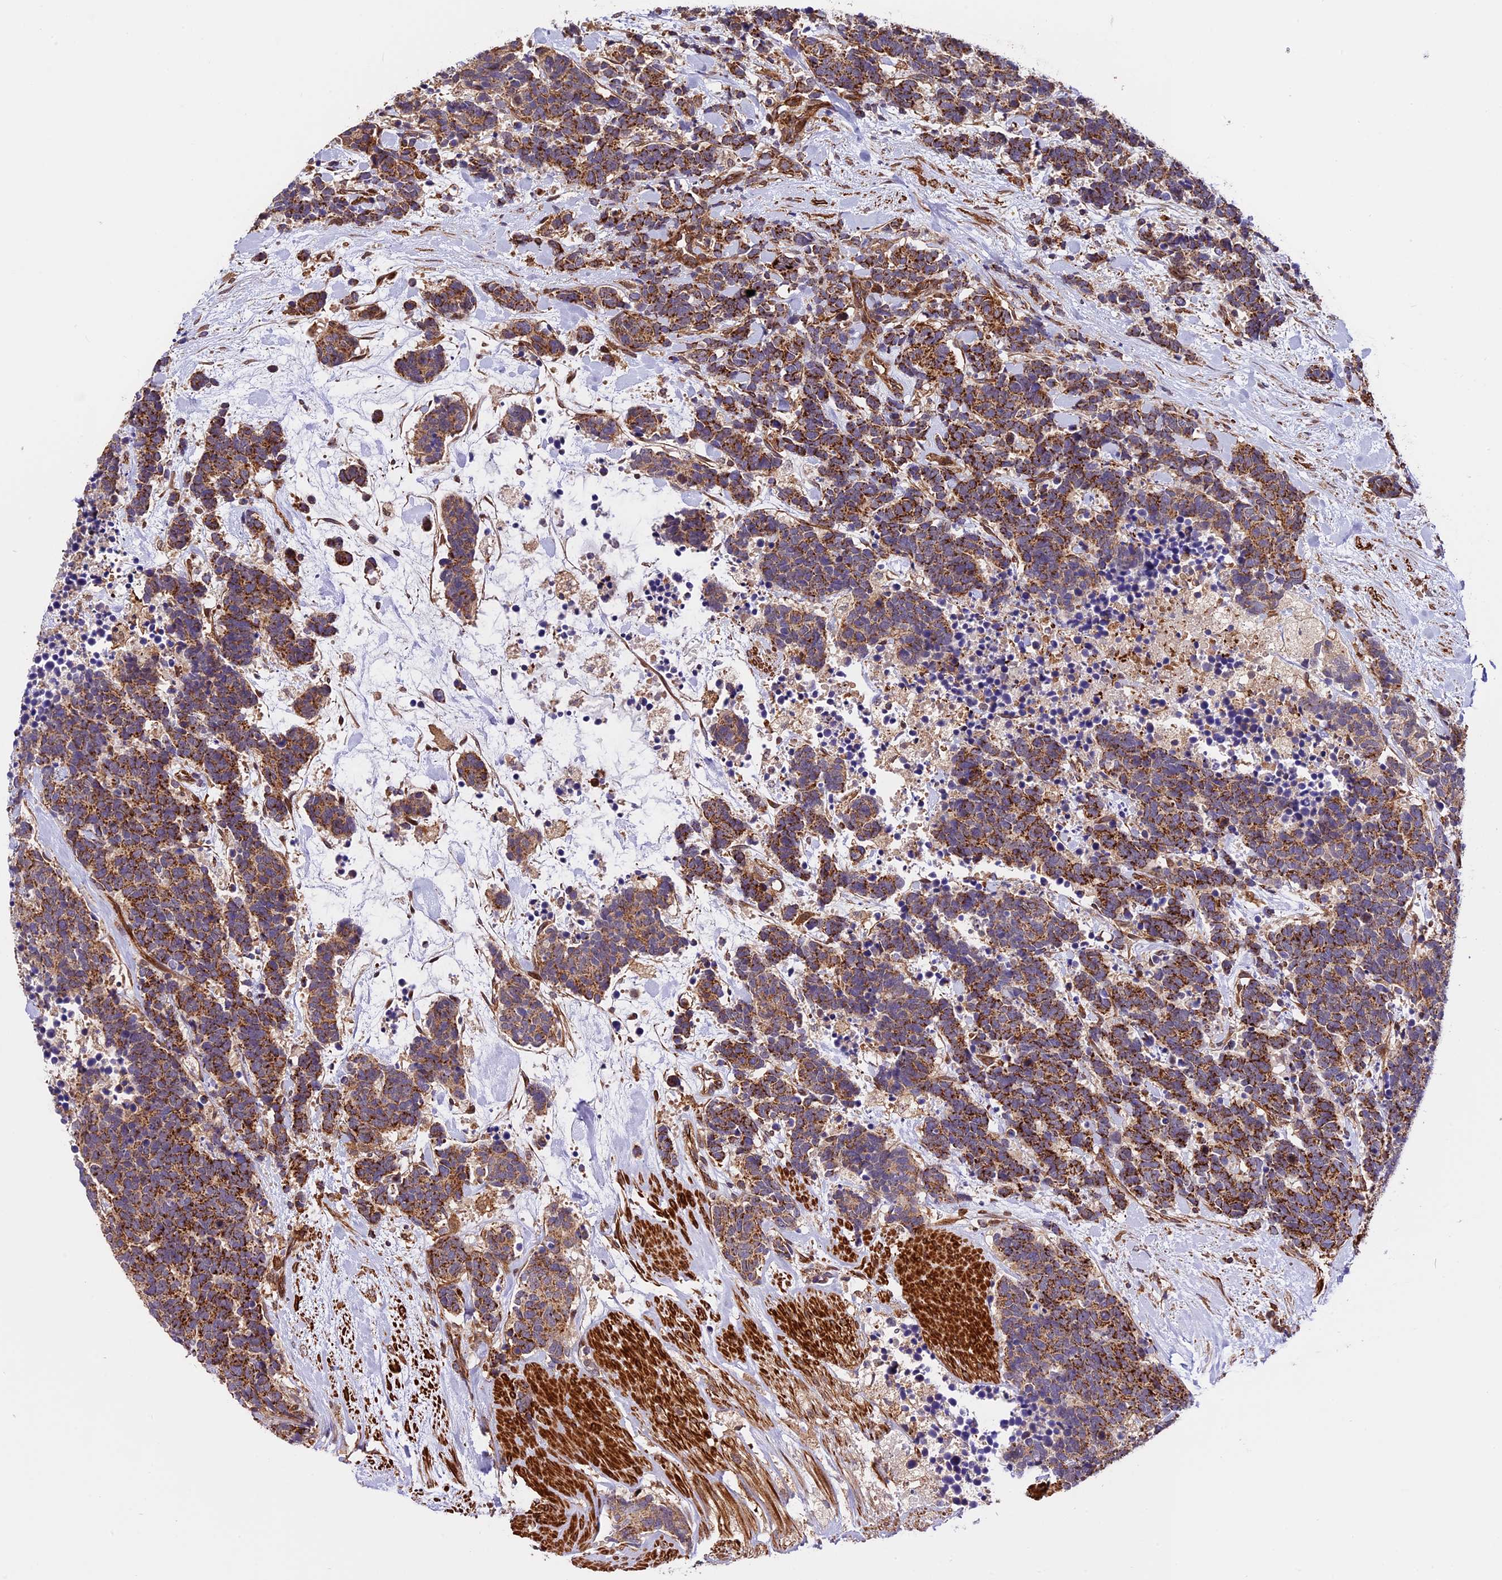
{"staining": {"intensity": "moderate", "quantity": "25%-75%", "location": "cytoplasmic/membranous"}, "tissue": "carcinoid", "cell_type": "Tumor cells", "image_type": "cancer", "snomed": [{"axis": "morphology", "description": "Carcinoma, NOS"}, {"axis": "morphology", "description": "Carcinoid, malignant, NOS"}, {"axis": "topography", "description": "Prostate"}], "caption": "This image exhibits immunohistochemistry staining of human carcinoid, with medium moderate cytoplasmic/membranous staining in approximately 25%-75% of tumor cells.", "gene": "HERPUD1", "patient": {"sex": "male", "age": 57}}